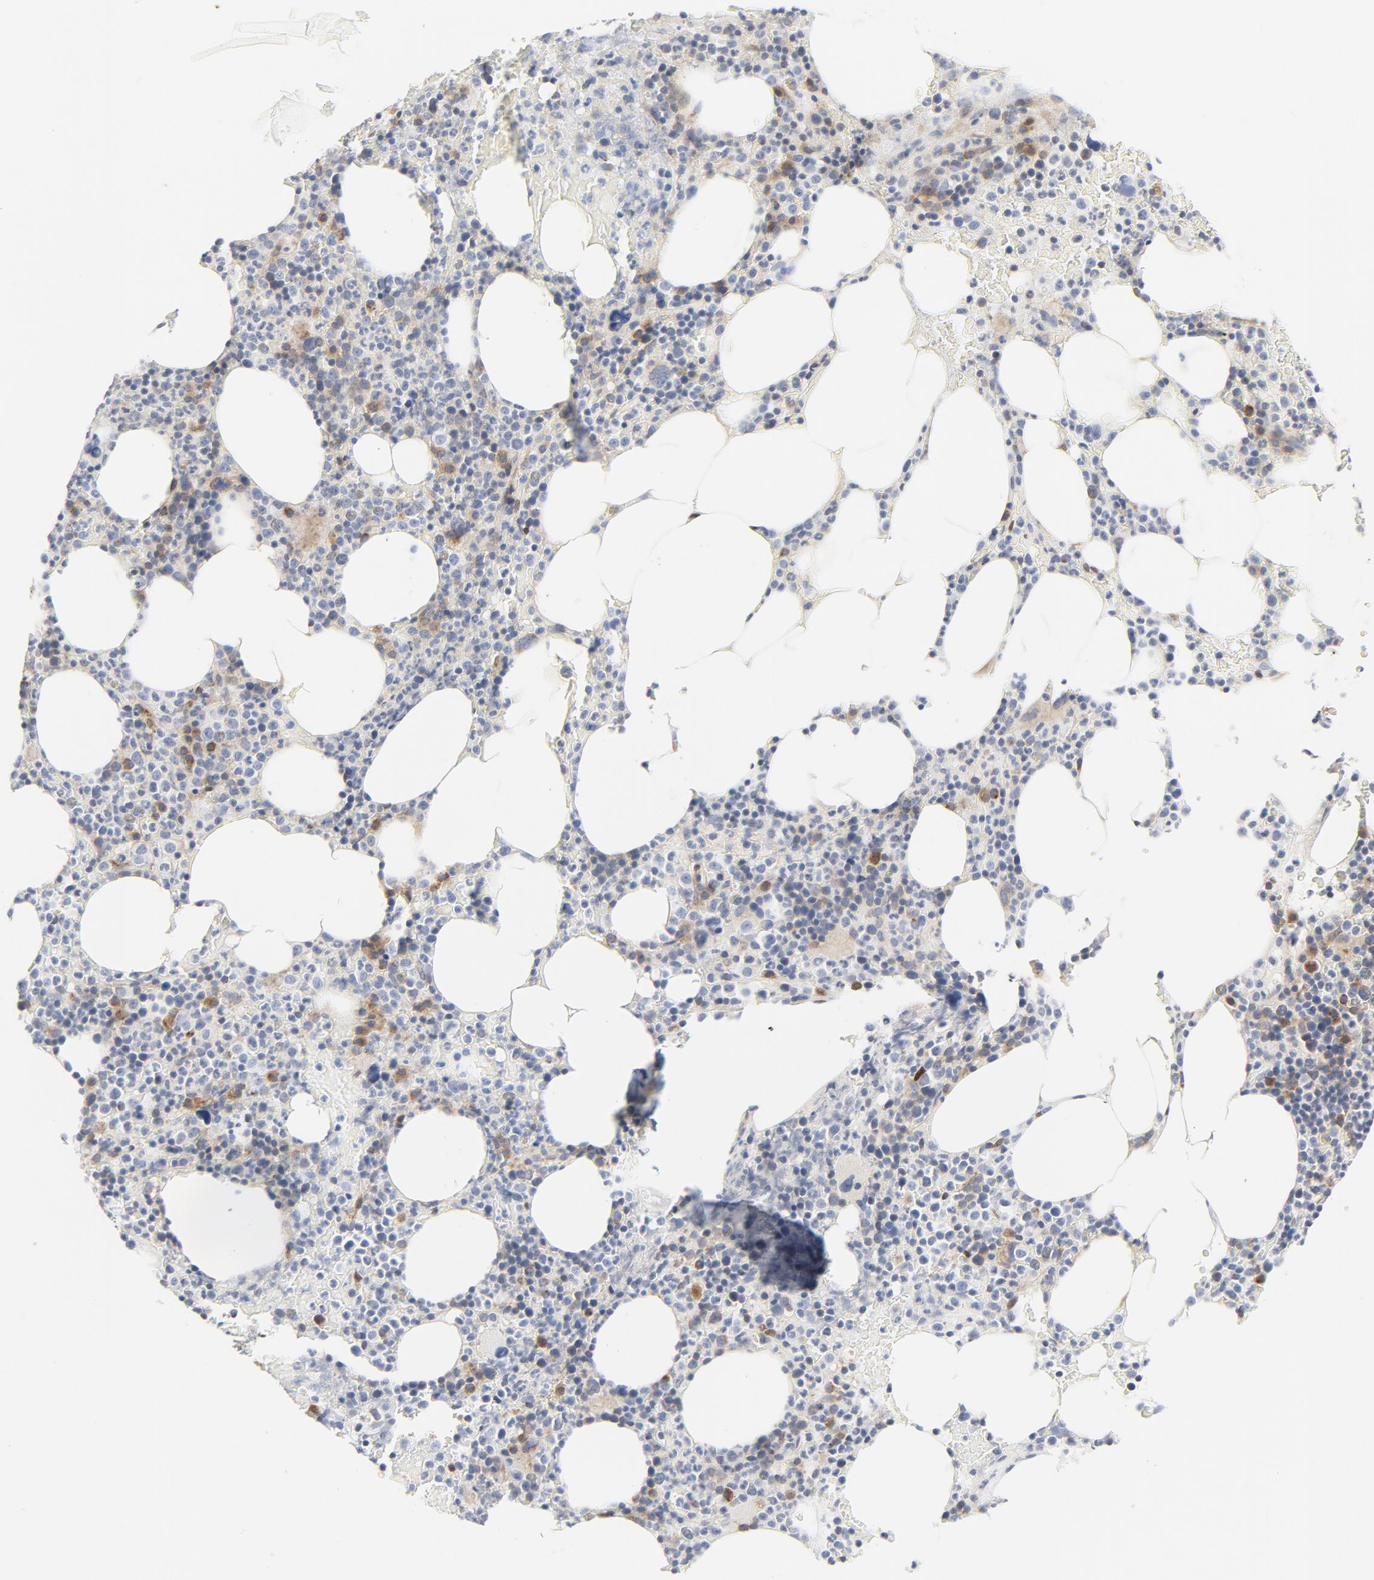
{"staining": {"intensity": "moderate", "quantity": "25%-75%", "location": "cytoplasmic/membranous"}, "tissue": "bone marrow", "cell_type": "Hematopoietic cells", "image_type": "normal", "snomed": [{"axis": "morphology", "description": "Normal tissue, NOS"}, {"axis": "topography", "description": "Bone marrow"}], "caption": "Immunohistochemical staining of unremarkable human bone marrow reveals 25%-75% levels of moderate cytoplasmic/membranous protein positivity in approximately 25%-75% of hematopoietic cells. The staining was performed using DAB (3,3'-diaminobenzidine) to visualize the protein expression in brown, while the nuclei were stained in blue with hematoxylin (Magnification: 20x).", "gene": "BAD", "patient": {"sex": "female", "age": 66}}